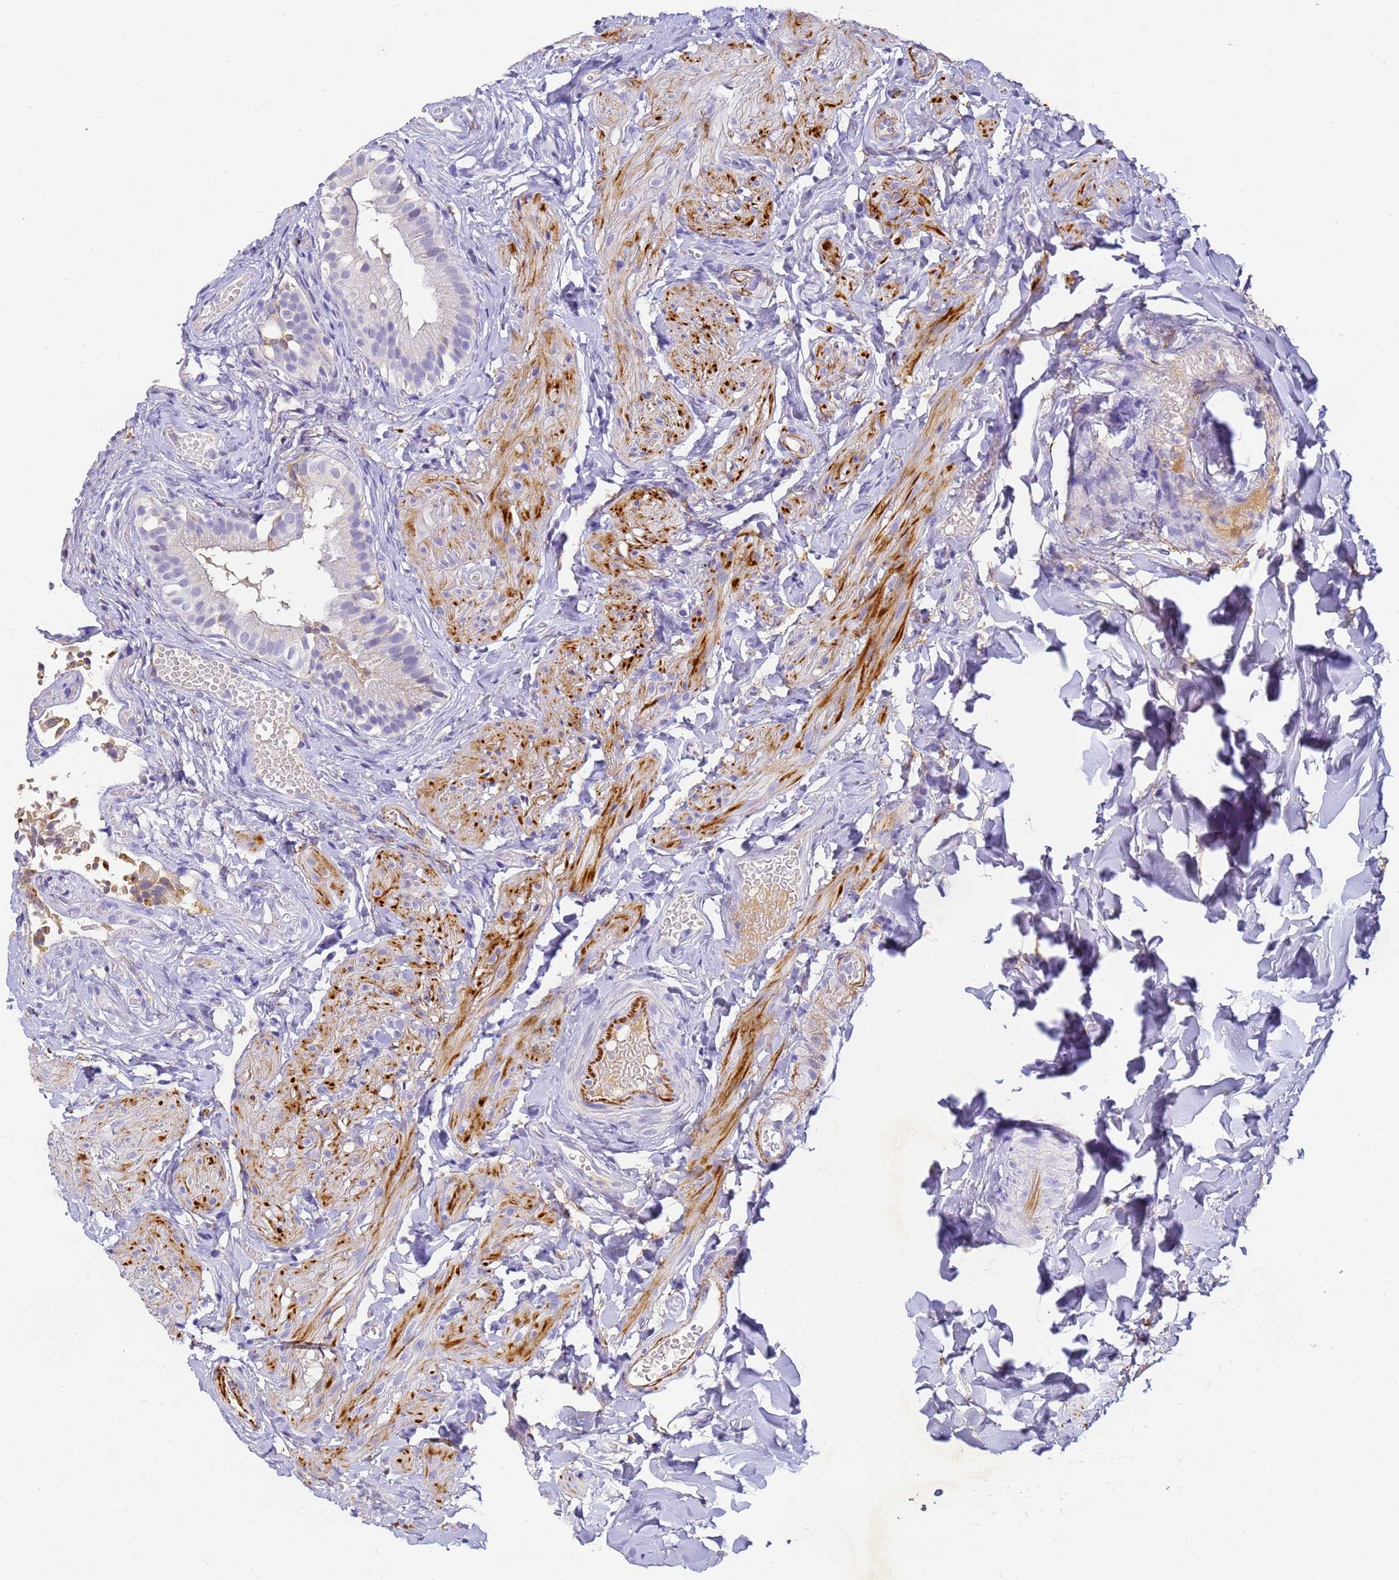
{"staining": {"intensity": "negative", "quantity": "none", "location": "none"}, "tissue": "gallbladder", "cell_type": "Glandular cells", "image_type": "normal", "snomed": [{"axis": "morphology", "description": "Normal tissue, NOS"}, {"axis": "topography", "description": "Gallbladder"}], "caption": "An IHC micrograph of benign gallbladder is shown. There is no staining in glandular cells of gallbladder.", "gene": "CFHR1", "patient": {"sex": "female", "age": 47}}